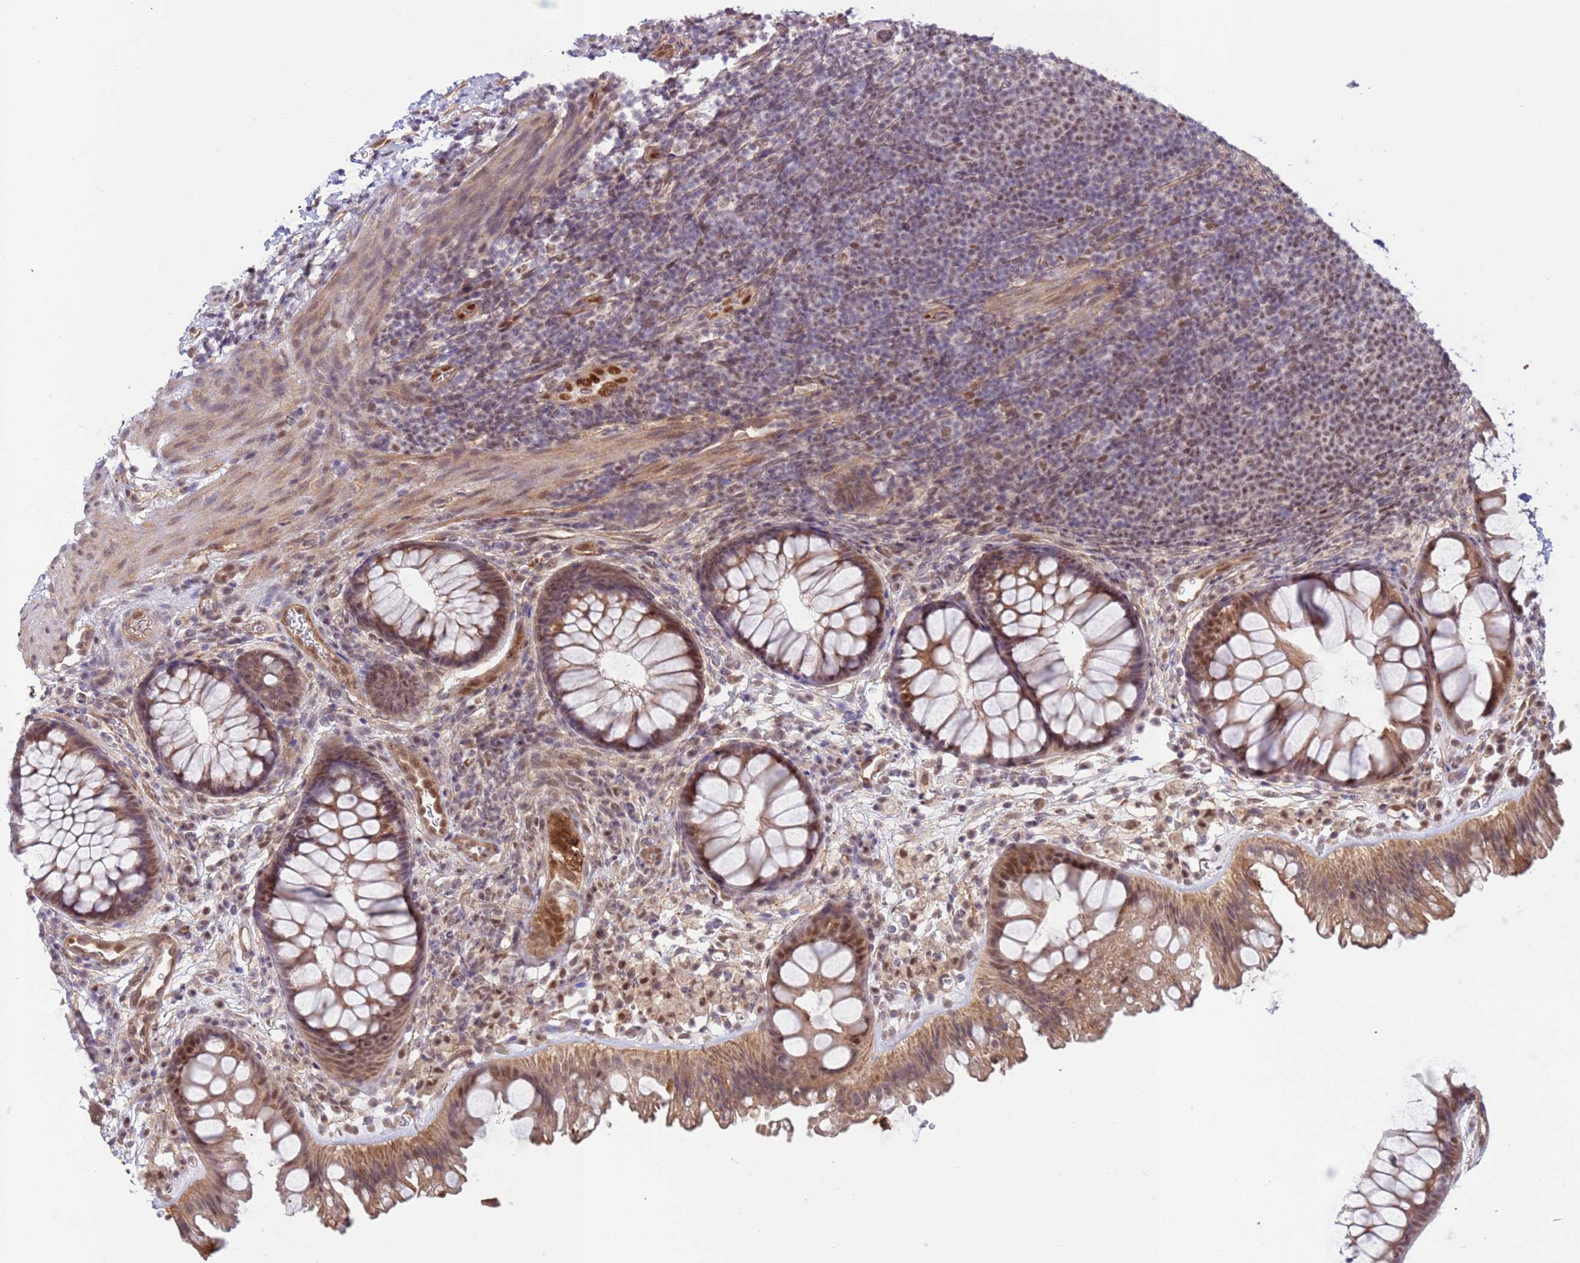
{"staining": {"intensity": "weak", "quantity": ">75%", "location": "cytoplasmic/membranous"}, "tissue": "colon", "cell_type": "Endothelial cells", "image_type": "normal", "snomed": [{"axis": "morphology", "description": "Normal tissue, NOS"}, {"axis": "topography", "description": "Colon"}], "caption": "Protein expression analysis of unremarkable colon displays weak cytoplasmic/membranous staining in about >75% of endothelial cells. (Brightfield microscopy of DAB IHC at high magnification).", "gene": "DCAF4", "patient": {"sex": "female", "age": 62}}